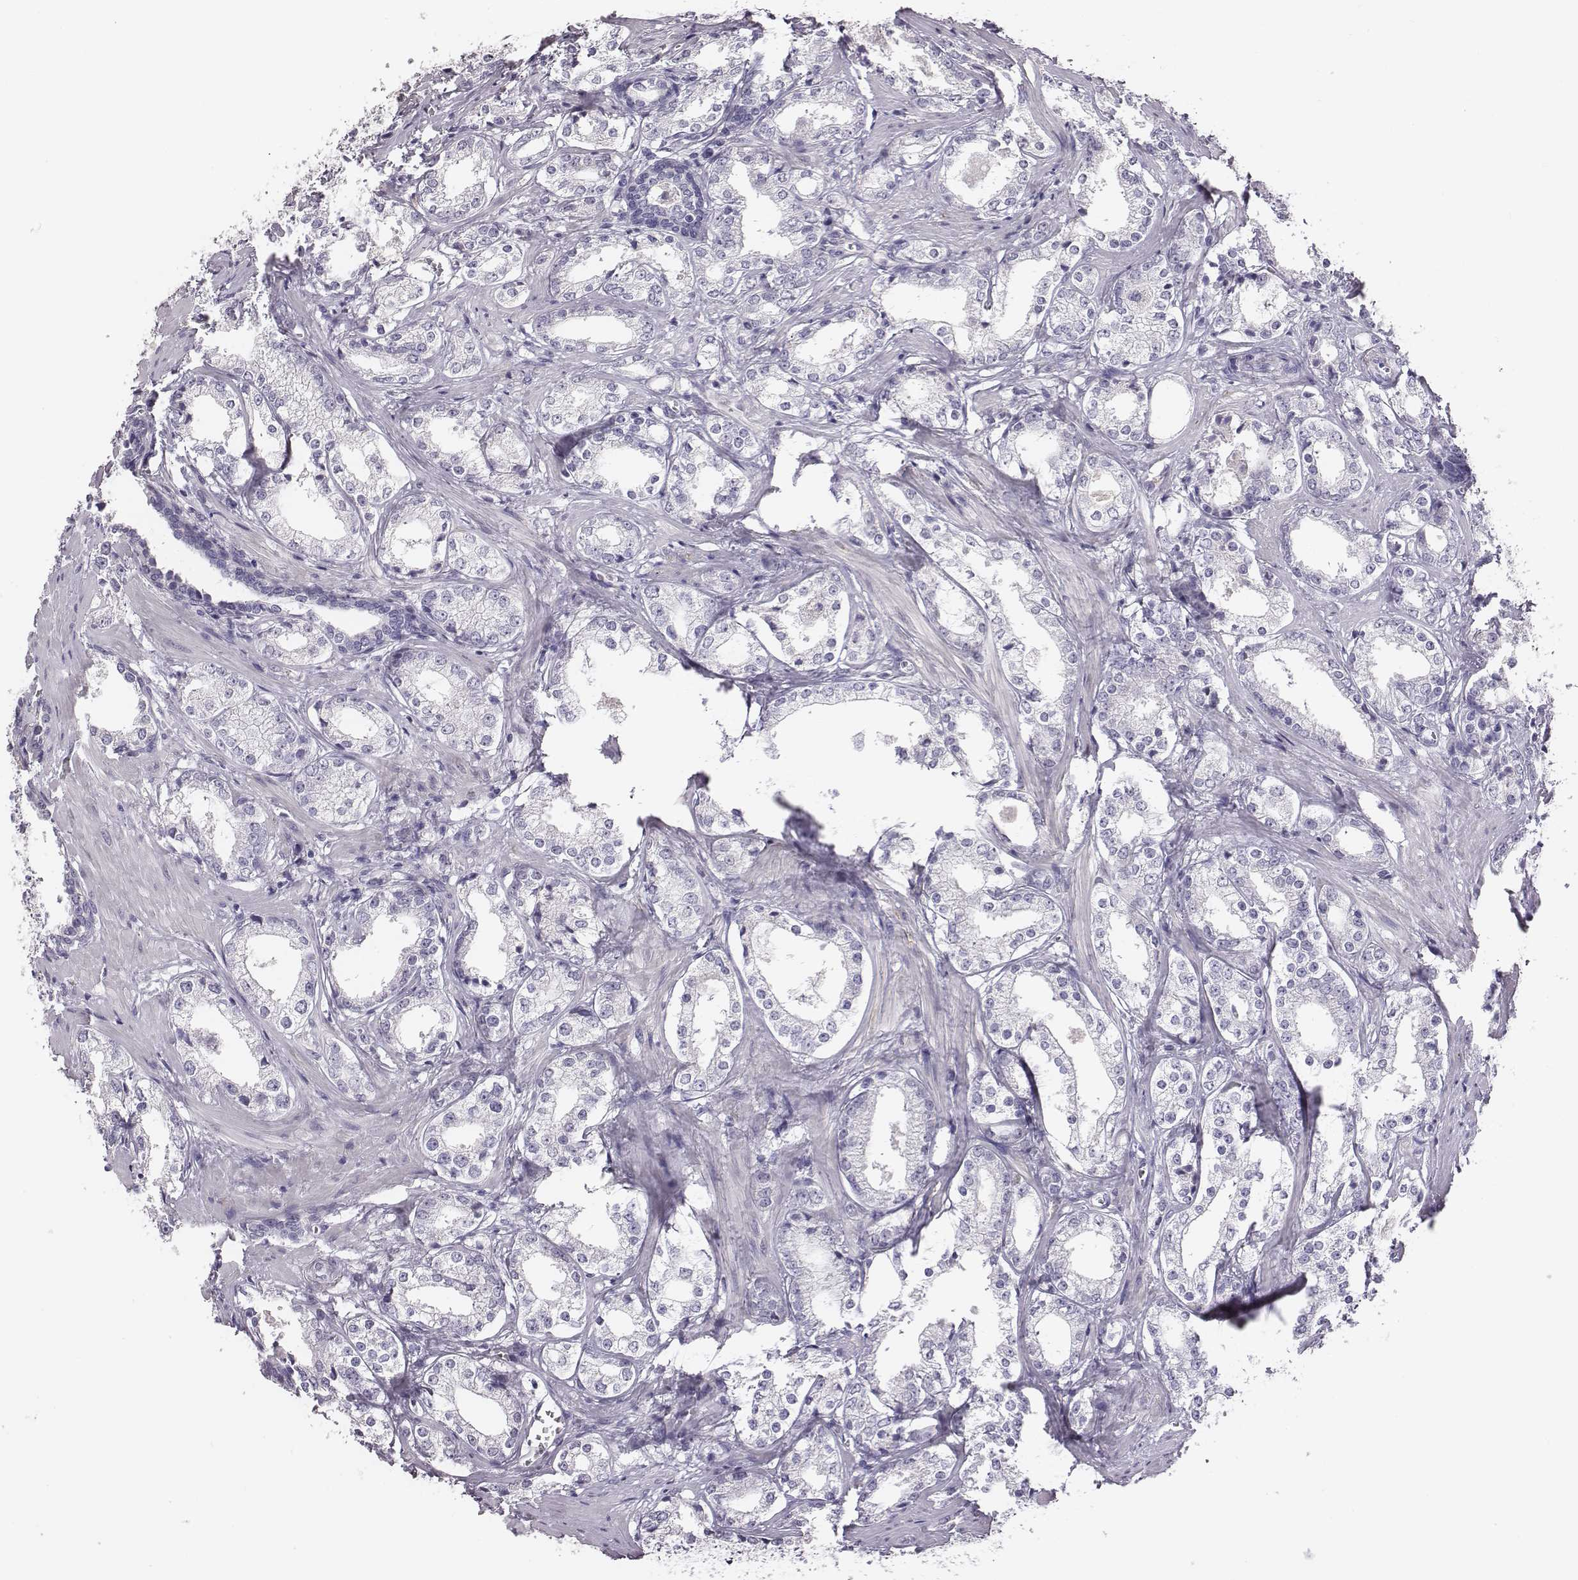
{"staining": {"intensity": "negative", "quantity": "none", "location": "none"}, "tissue": "prostate cancer", "cell_type": "Tumor cells", "image_type": "cancer", "snomed": [{"axis": "morphology", "description": "Adenocarcinoma, NOS"}, {"axis": "topography", "description": "Prostate and seminal vesicle, NOS"}], "caption": "This is an immunohistochemistry photomicrograph of prostate cancer. There is no positivity in tumor cells.", "gene": "GUCA1A", "patient": {"sex": "male", "age": 63}}